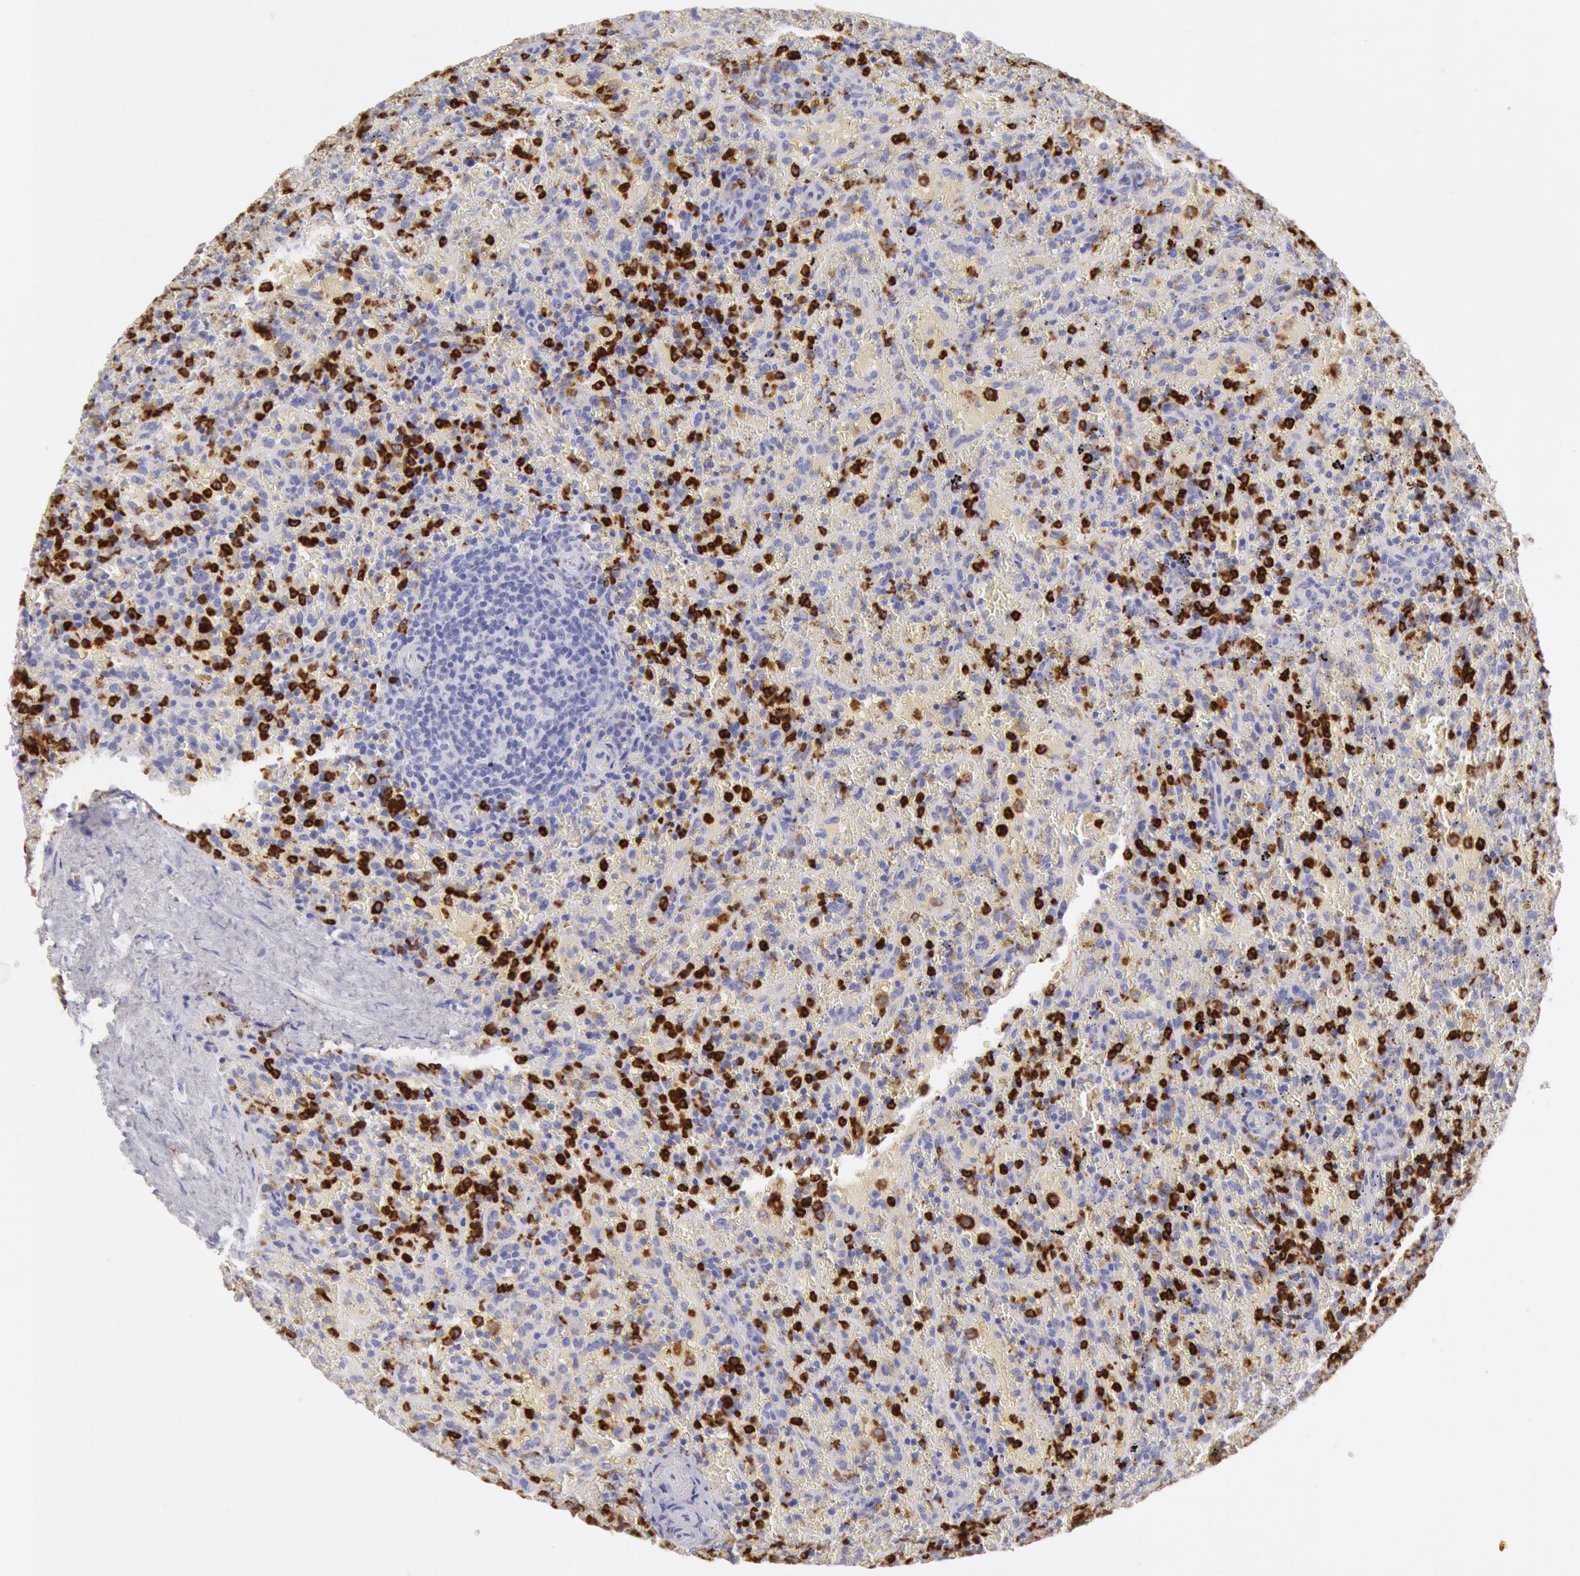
{"staining": {"intensity": "strong", "quantity": "<25%", "location": "cytoplasmic/membranous"}, "tissue": "lymphoma", "cell_type": "Tumor cells", "image_type": "cancer", "snomed": [{"axis": "morphology", "description": "Malignant lymphoma, non-Hodgkin's type, High grade"}, {"axis": "topography", "description": "Spleen"}, {"axis": "topography", "description": "Lymph node"}], "caption": "A brown stain labels strong cytoplasmic/membranous expression of a protein in lymphoma tumor cells.", "gene": "FCN1", "patient": {"sex": "female", "age": 70}}